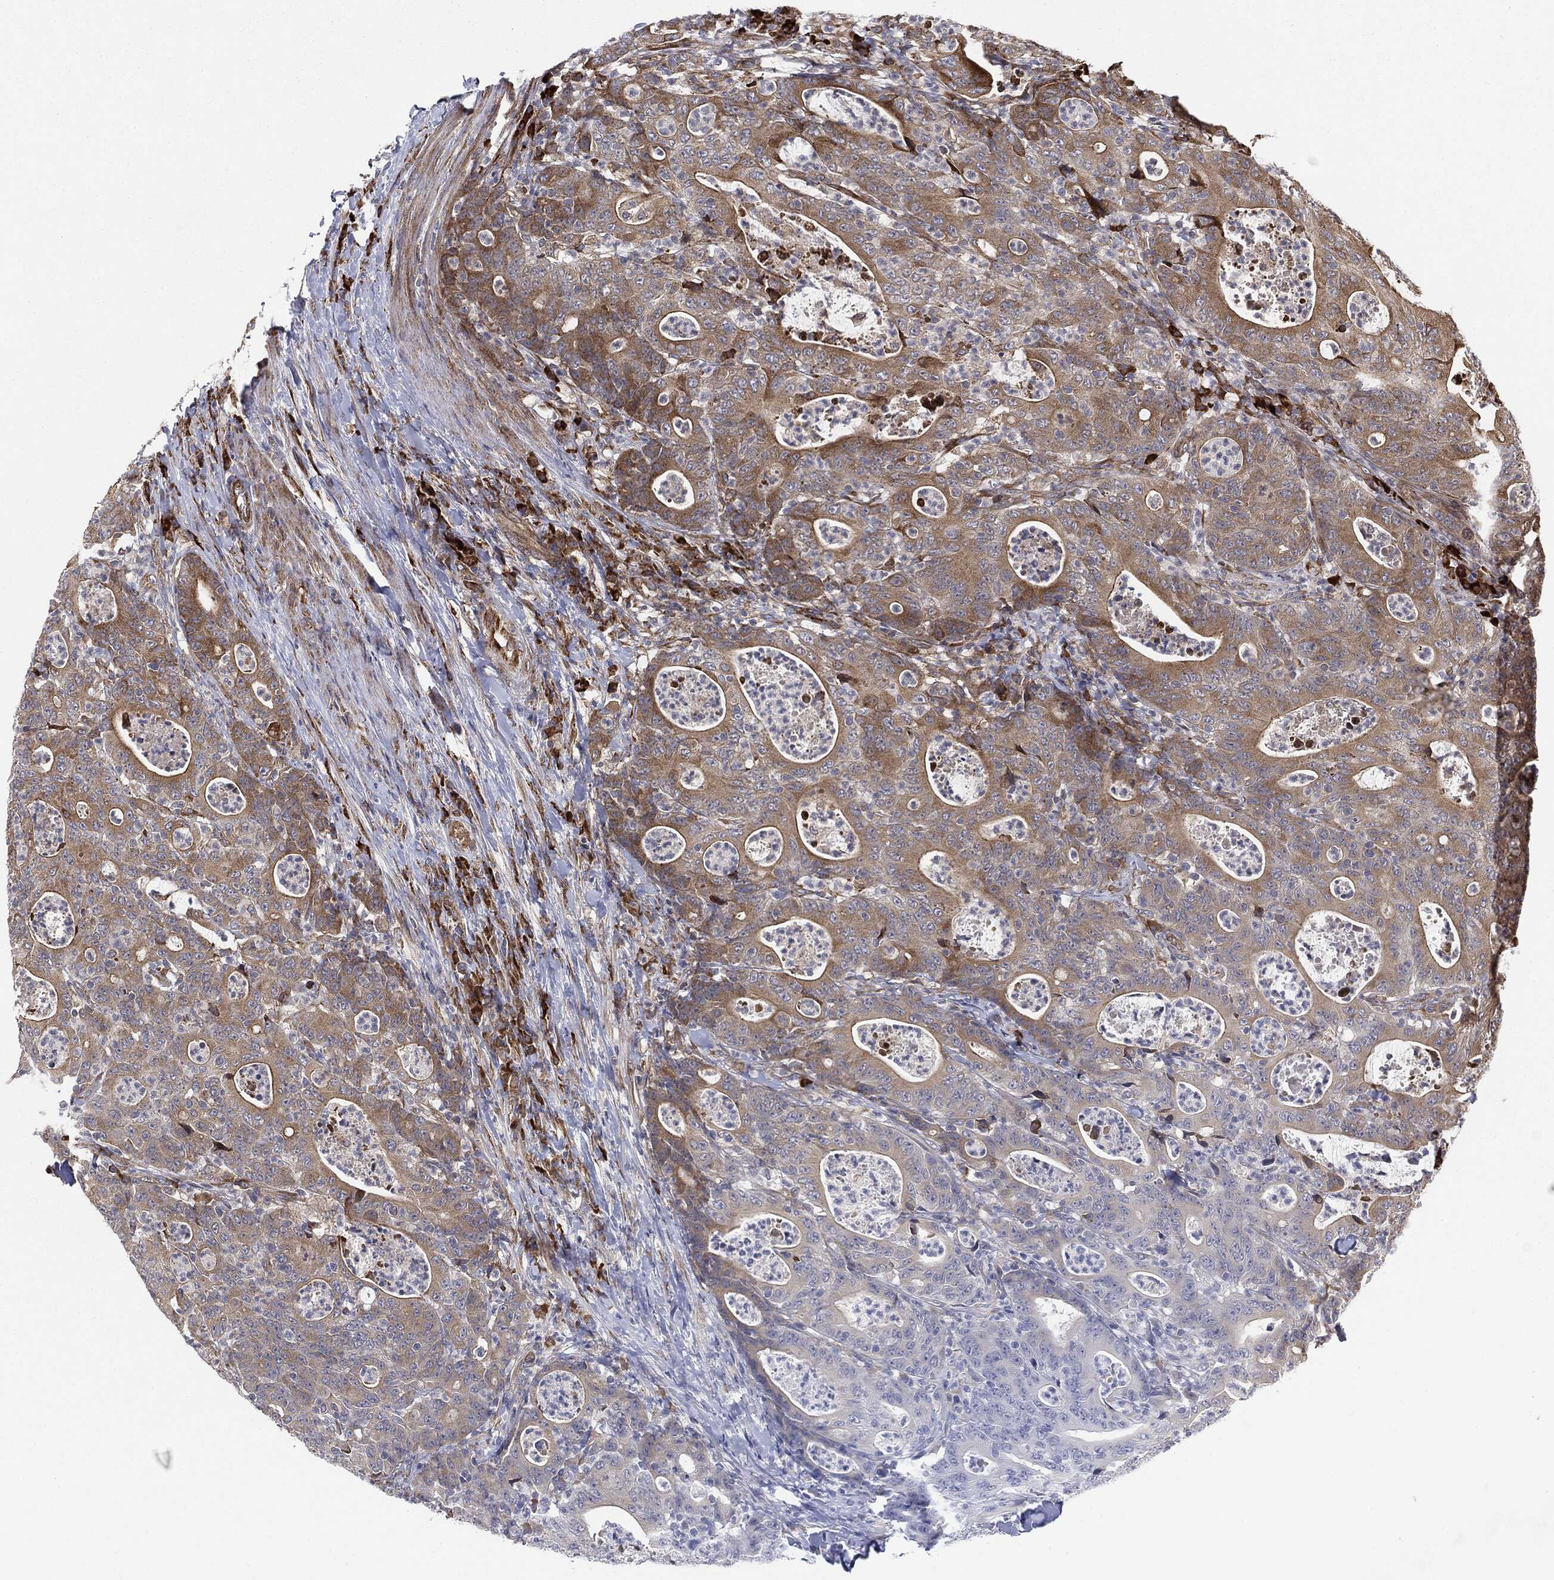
{"staining": {"intensity": "moderate", "quantity": "25%-75%", "location": "cytoplasmic/membranous"}, "tissue": "colorectal cancer", "cell_type": "Tumor cells", "image_type": "cancer", "snomed": [{"axis": "morphology", "description": "Adenocarcinoma, NOS"}, {"axis": "topography", "description": "Colon"}], "caption": "Immunohistochemistry photomicrograph of human colorectal adenocarcinoma stained for a protein (brown), which reveals medium levels of moderate cytoplasmic/membranous staining in approximately 25%-75% of tumor cells.", "gene": "CYLD", "patient": {"sex": "male", "age": 70}}